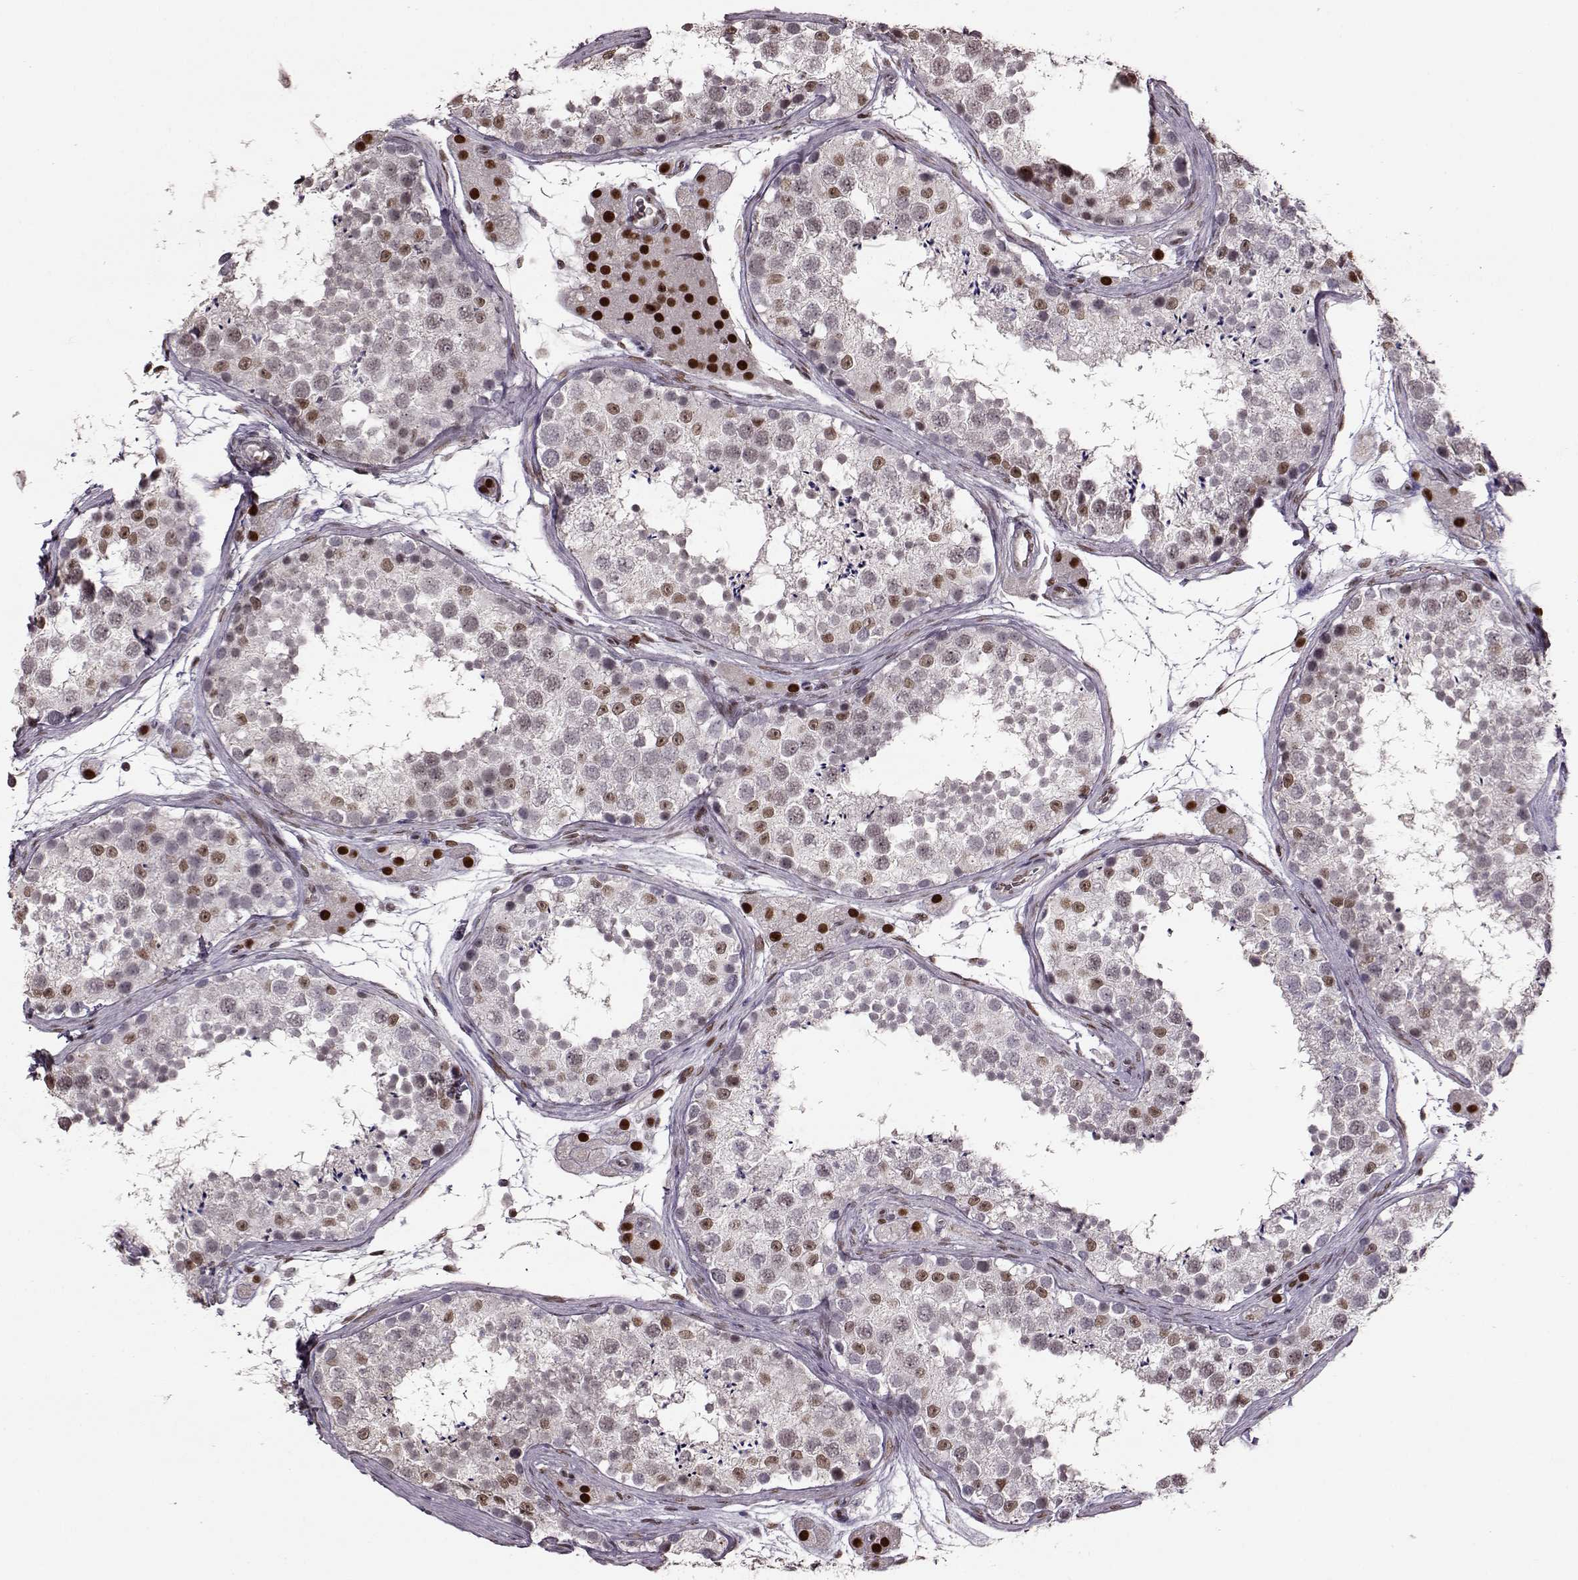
{"staining": {"intensity": "weak", "quantity": "<25%", "location": "nuclear"}, "tissue": "testis", "cell_type": "Cells in seminiferous ducts", "image_type": "normal", "snomed": [{"axis": "morphology", "description": "Normal tissue, NOS"}, {"axis": "topography", "description": "Testis"}], "caption": "Immunohistochemistry photomicrograph of normal testis: testis stained with DAB displays no significant protein positivity in cells in seminiferous ducts.", "gene": "FTO", "patient": {"sex": "male", "age": 41}}